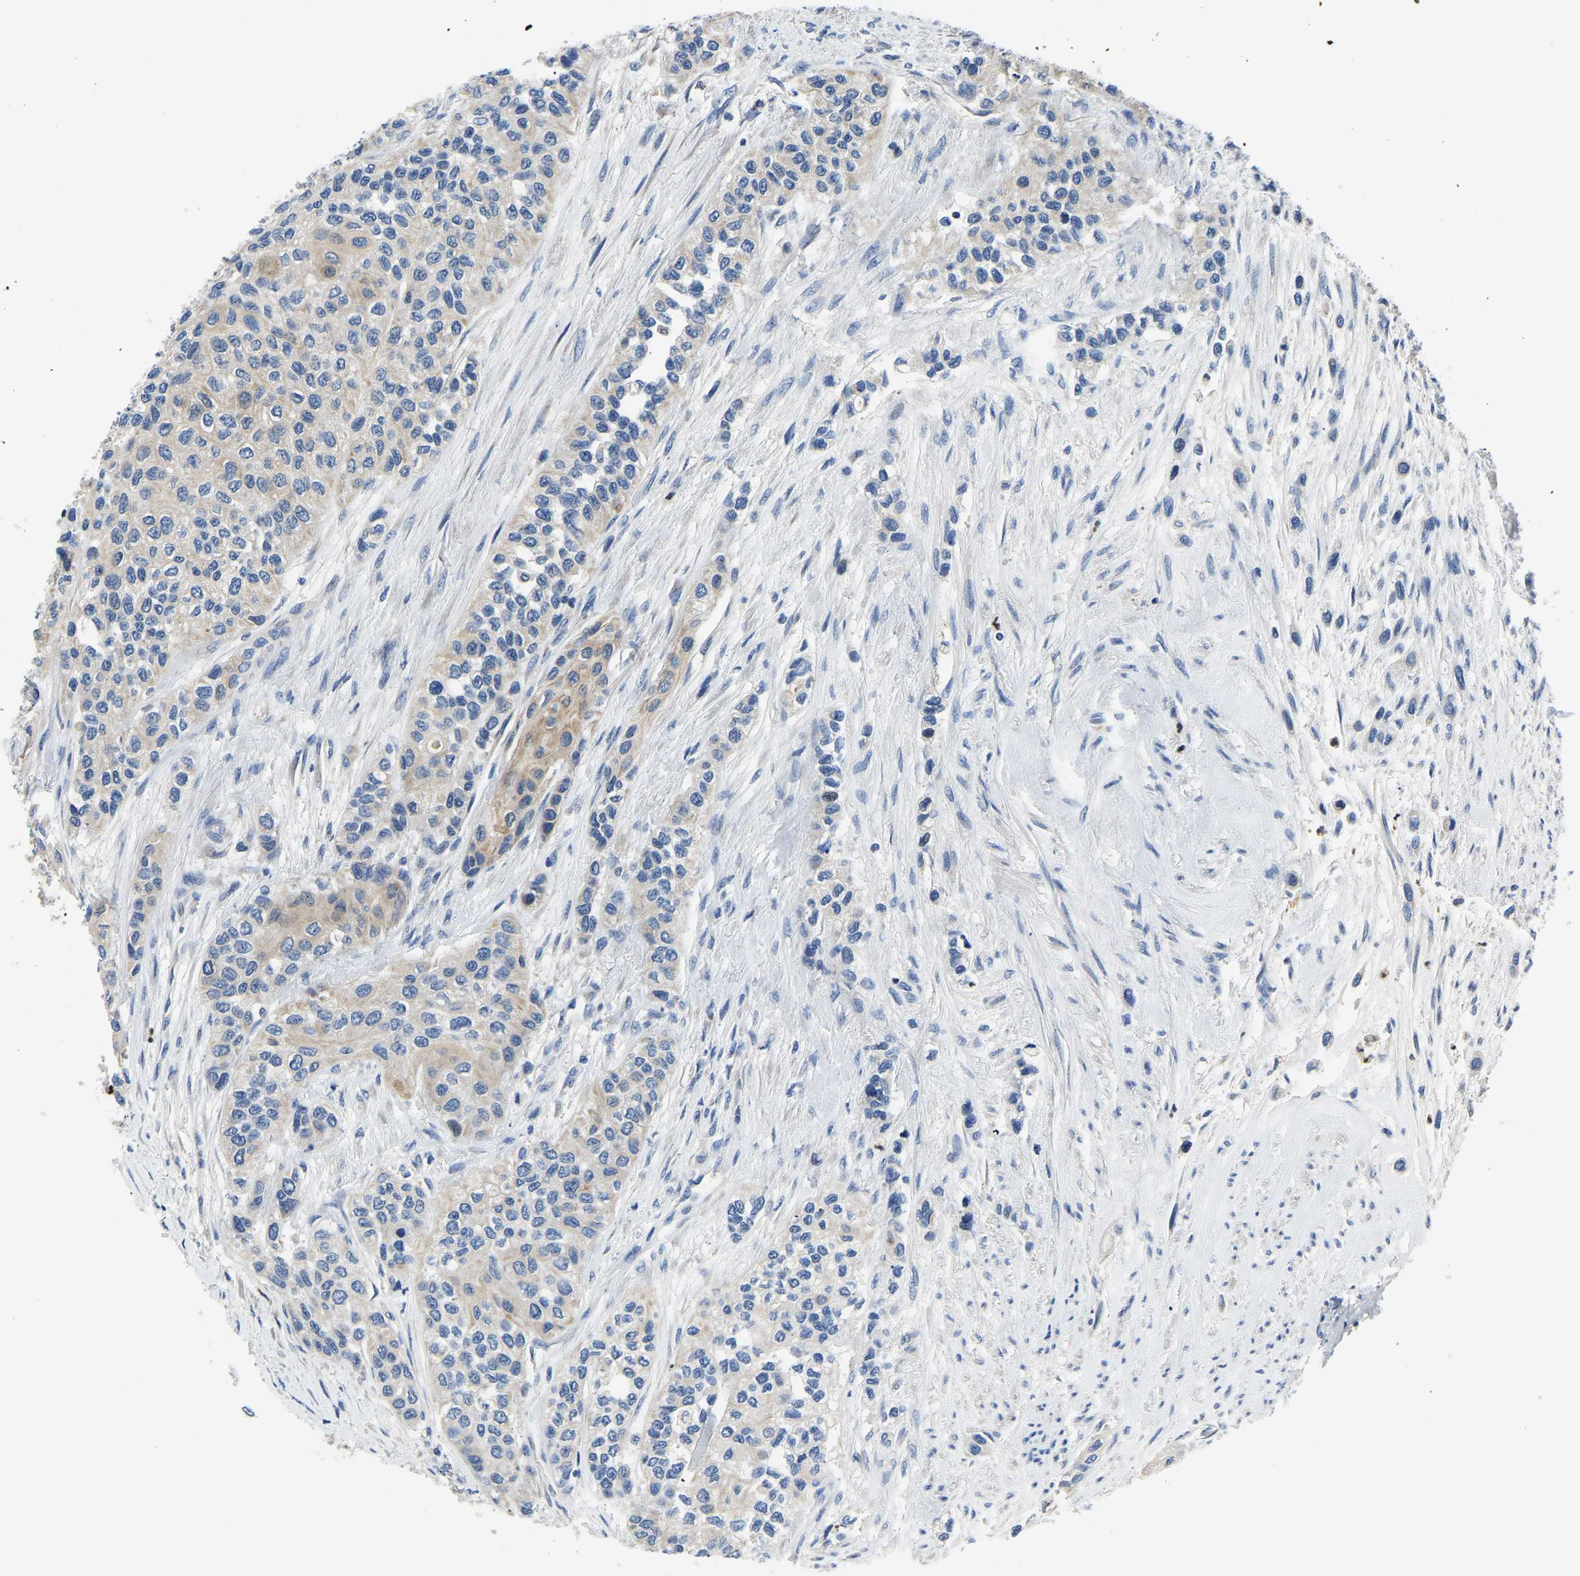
{"staining": {"intensity": "negative", "quantity": "none", "location": "none"}, "tissue": "urothelial cancer", "cell_type": "Tumor cells", "image_type": "cancer", "snomed": [{"axis": "morphology", "description": "Urothelial carcinoma, High grade"}, {"axis": "topography", "description": "Urinary bladder"}], "caption": "Tumor cells are negative for brown protein staining in urothelial cancer.", "gene": "TOR1B", "patient": {"sex": "female", "age": 56}}